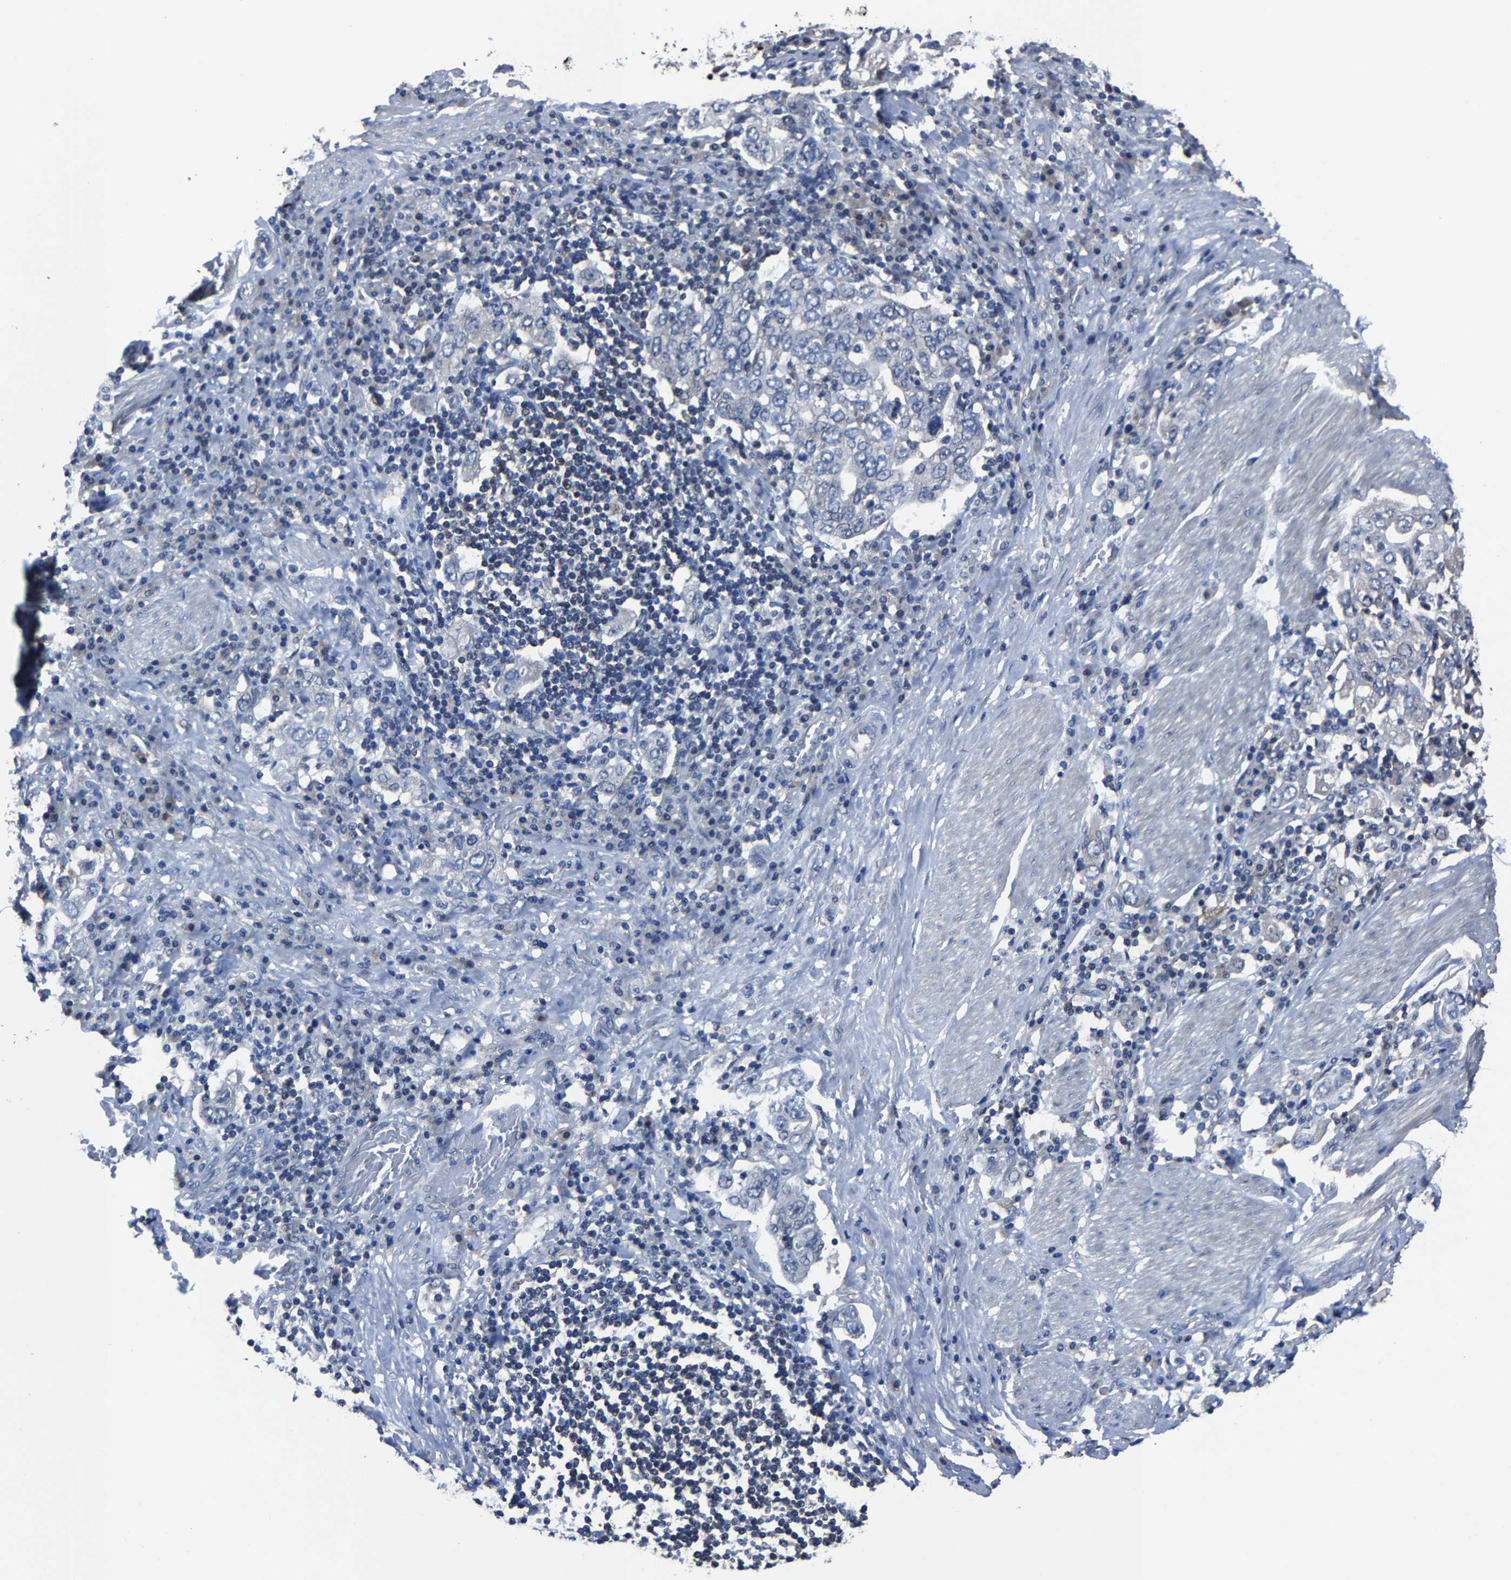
{"staining": {"intensity": "negative", "quantity": "none", "location": "none"}, "tissue": "stomach cancer", "cell_type": "Tumor cells", "image_type": "cancer", "snomed": [{"axis": "morphology", "description": "Adenocarcinoma, NOS"}, {"axis": "topography", "description": "Stomach, upper"}], "caption": "A photomicrograph of human adenocarcinoma (stomach) is negative for staining in tumor cells.", "gene": "STRBP", "patient": {"sex": "male", "age": 62}}